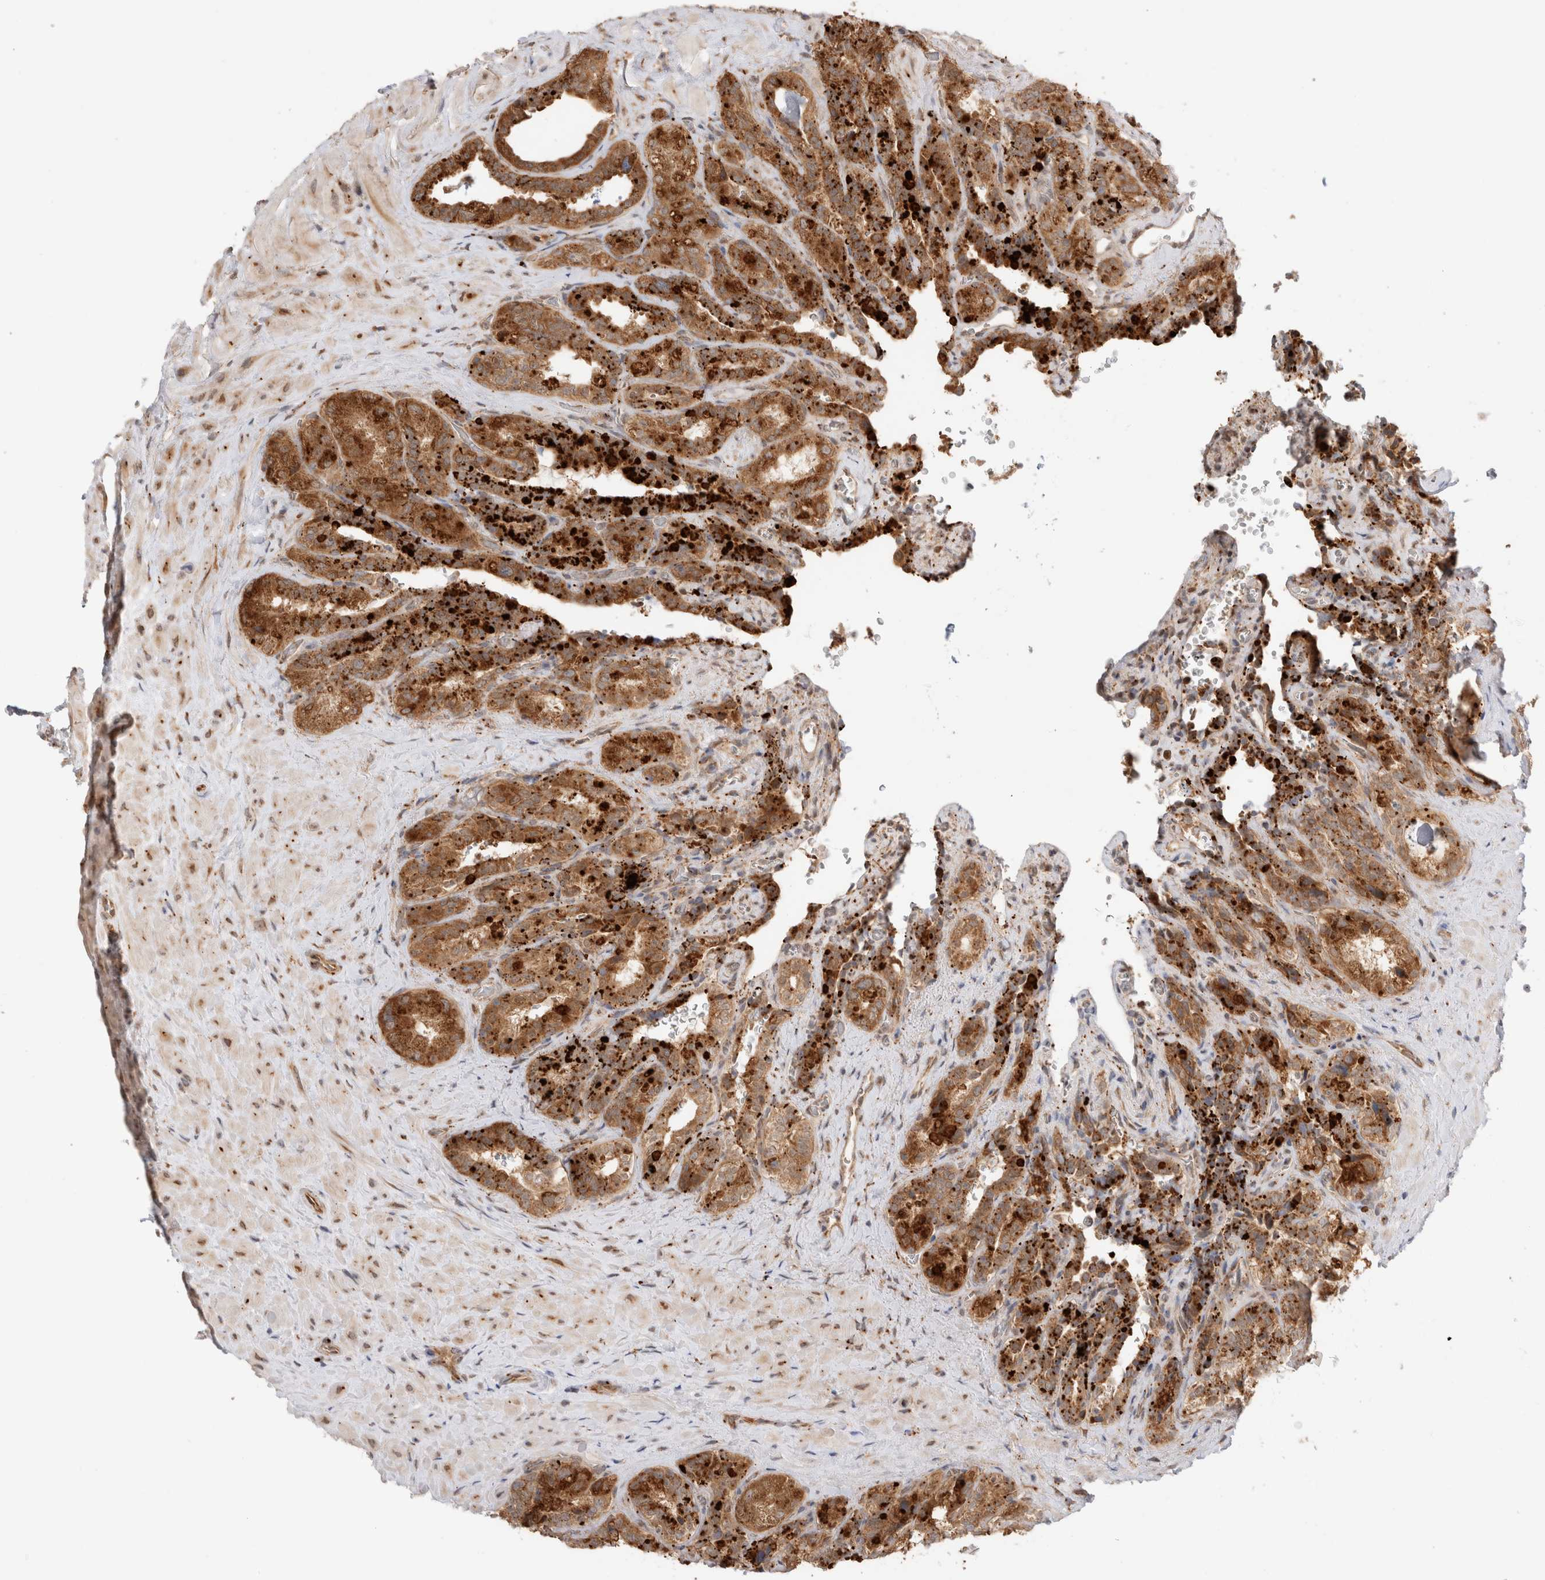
{"staining": {"intensity": "strong", "quantity": ">75%", "location": "cytoplasmic/membranous"}, "tissue": "seminal vesicle", "cell_type": "Glandular cells", "image_type": "normal", "snomed": [{"axis": "morphology", "description": "Normal tissue, NOS"}, {"axis": "topography", "description": "Prostate"}, {"axis": "topography", "description": "Seminal veicle"}], "caption": "Seminal vesicle stained with DAB immunohistochemistry (IHC) reveals high levels of strong cytoplasmic/membranous expression in approximately >75% of glandular cells.", "gene": "ACTL9", "patient": {"sex": "male", "age": 67}}